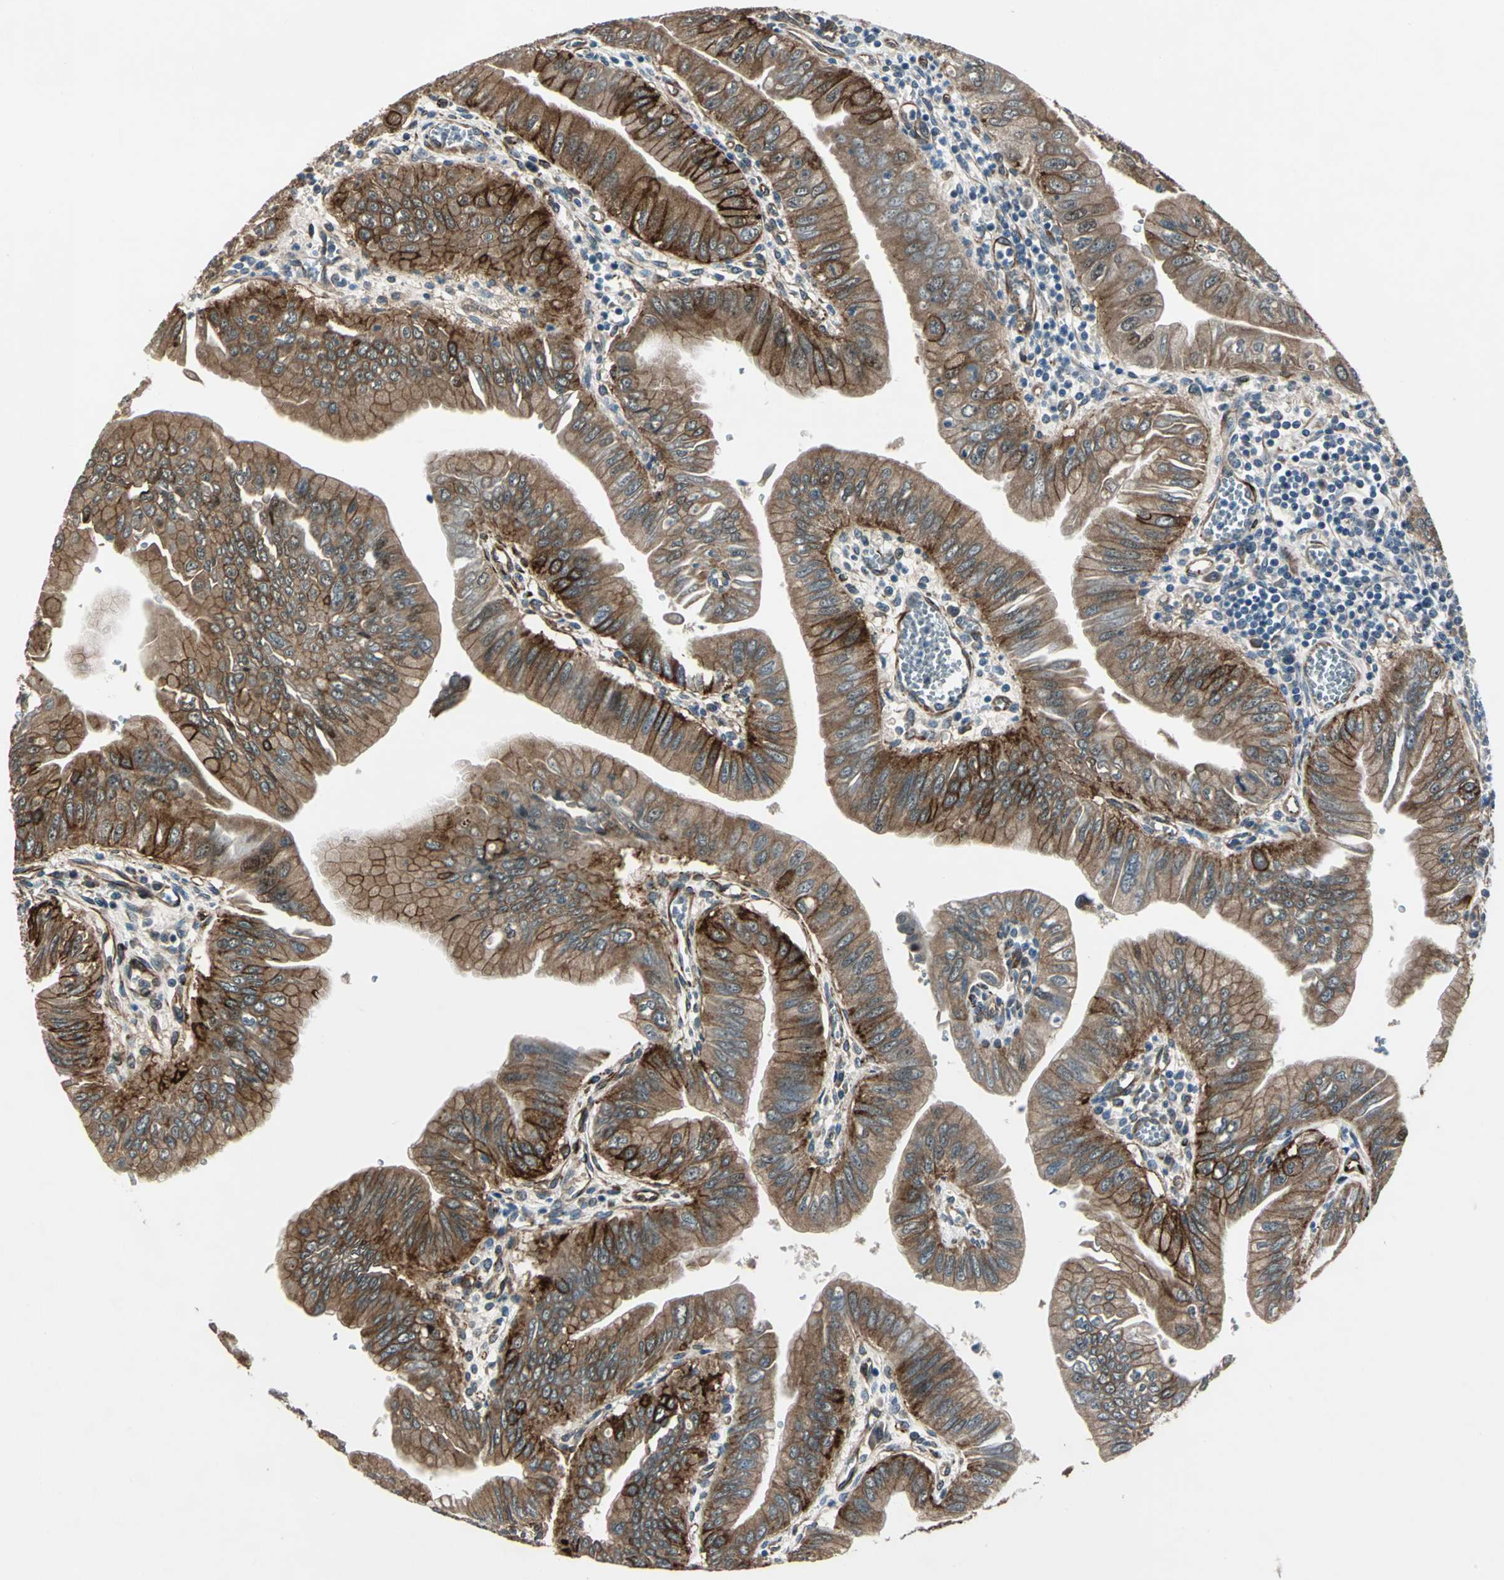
{"staining": {"intensity": "strong", "quantity": ">75%", "location": "cytoplasmic/membranous"}, "tissue": "pancreatic cancer", "cell_type": "Tumor cells", "image_type": "cancer", "snomed": [{"axis": "morphology", "description": "Normal tissue, NOS"}, {"axis": "topography", "description": "Lymph node"}], "caption": "Immunohistochemistry (IHC) micrograph of human pancreatic cancer stained for a protein (brown), which displays high levels of strong cytoplasmic/membranous staining in approximately >75% of tumor cells.", "gene": "EXD2", "patient": {"sex": "male", "age": 50}}